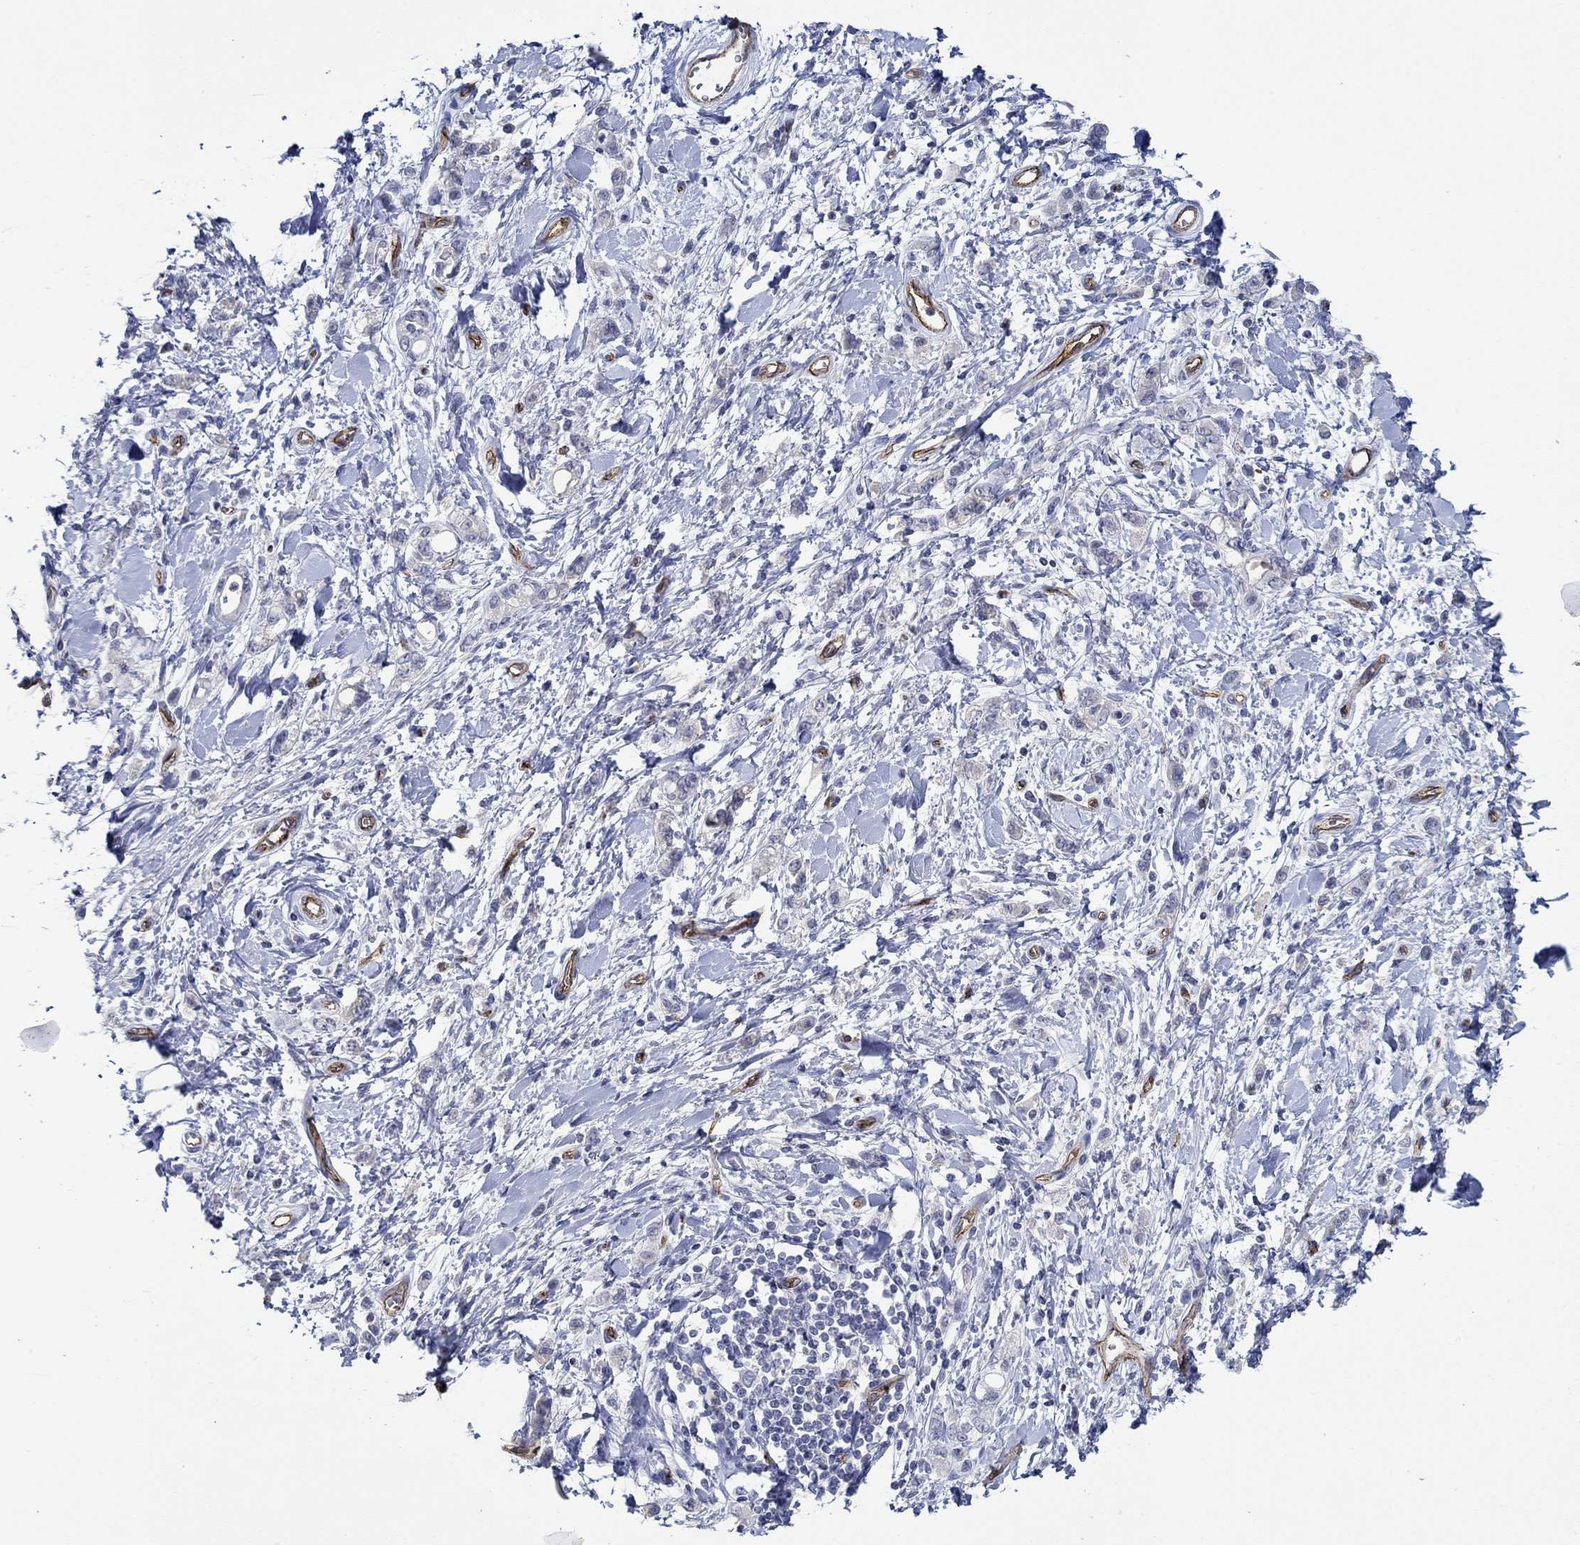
{"staining": {"intensity": "negative", "quantity": "none", "location": "none"}, "tissue": "stomach cancer", "cell_type": "Tumor cells", "image_type": "cancer", "snomed": [{"axis": "morphology", "description": "Adenocarcinoma, NOS"}, {"axis": "topography", "description": "Stomach"}], "caption": "Immunohistochemistry of human adenocarcinoma (stomach) shows no positivity in tumor cells.", "gene": "GJA5", "patient": {"sex": "male", "age": 77}}